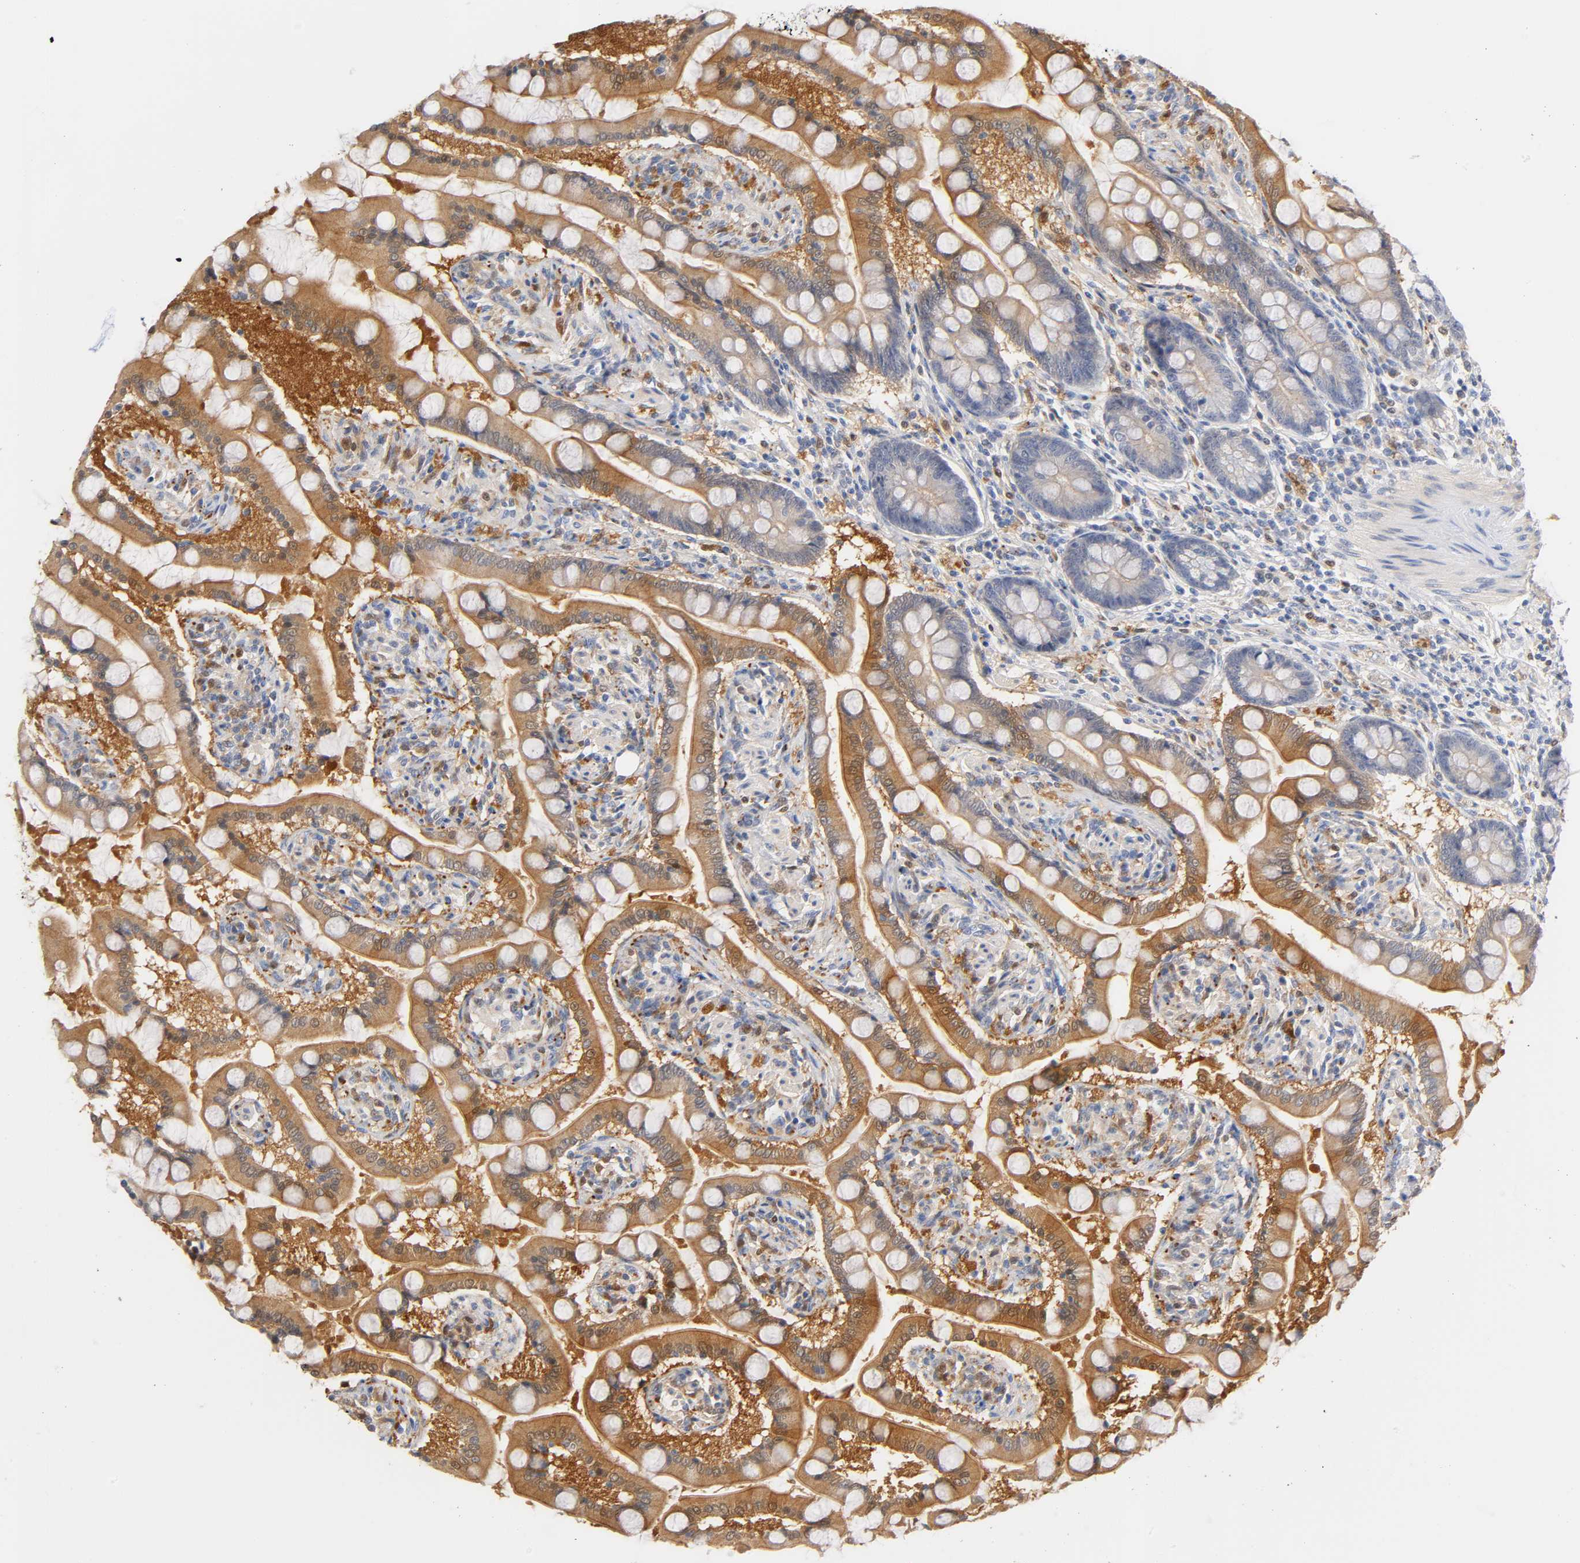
{"staining": {"intensity": "moderate", "quantity": ">75%", "location": "cytoplasmic/membranous,nuclear"}, "tissue": "small intestine", "cell_type": "Glandular cells", "image_type": "normal", "snomed": [{"axis": "morphology", "description": "Normal tissue, NOS"}, {"axis": "topography", "description": "Small intestine"}], "caption": "High-power microscopy captured an immunohistochemistry (IHC) histopathology image of unremarkable small intestine, revealing moderate cytoplasmic/membranous,nuclear staining in approximately >75% of glandular cells. (DAB IHC with brightfield microscopy, high magnification).", "gene": "IL18", "patient": {"sex": "male", "age": 41}}